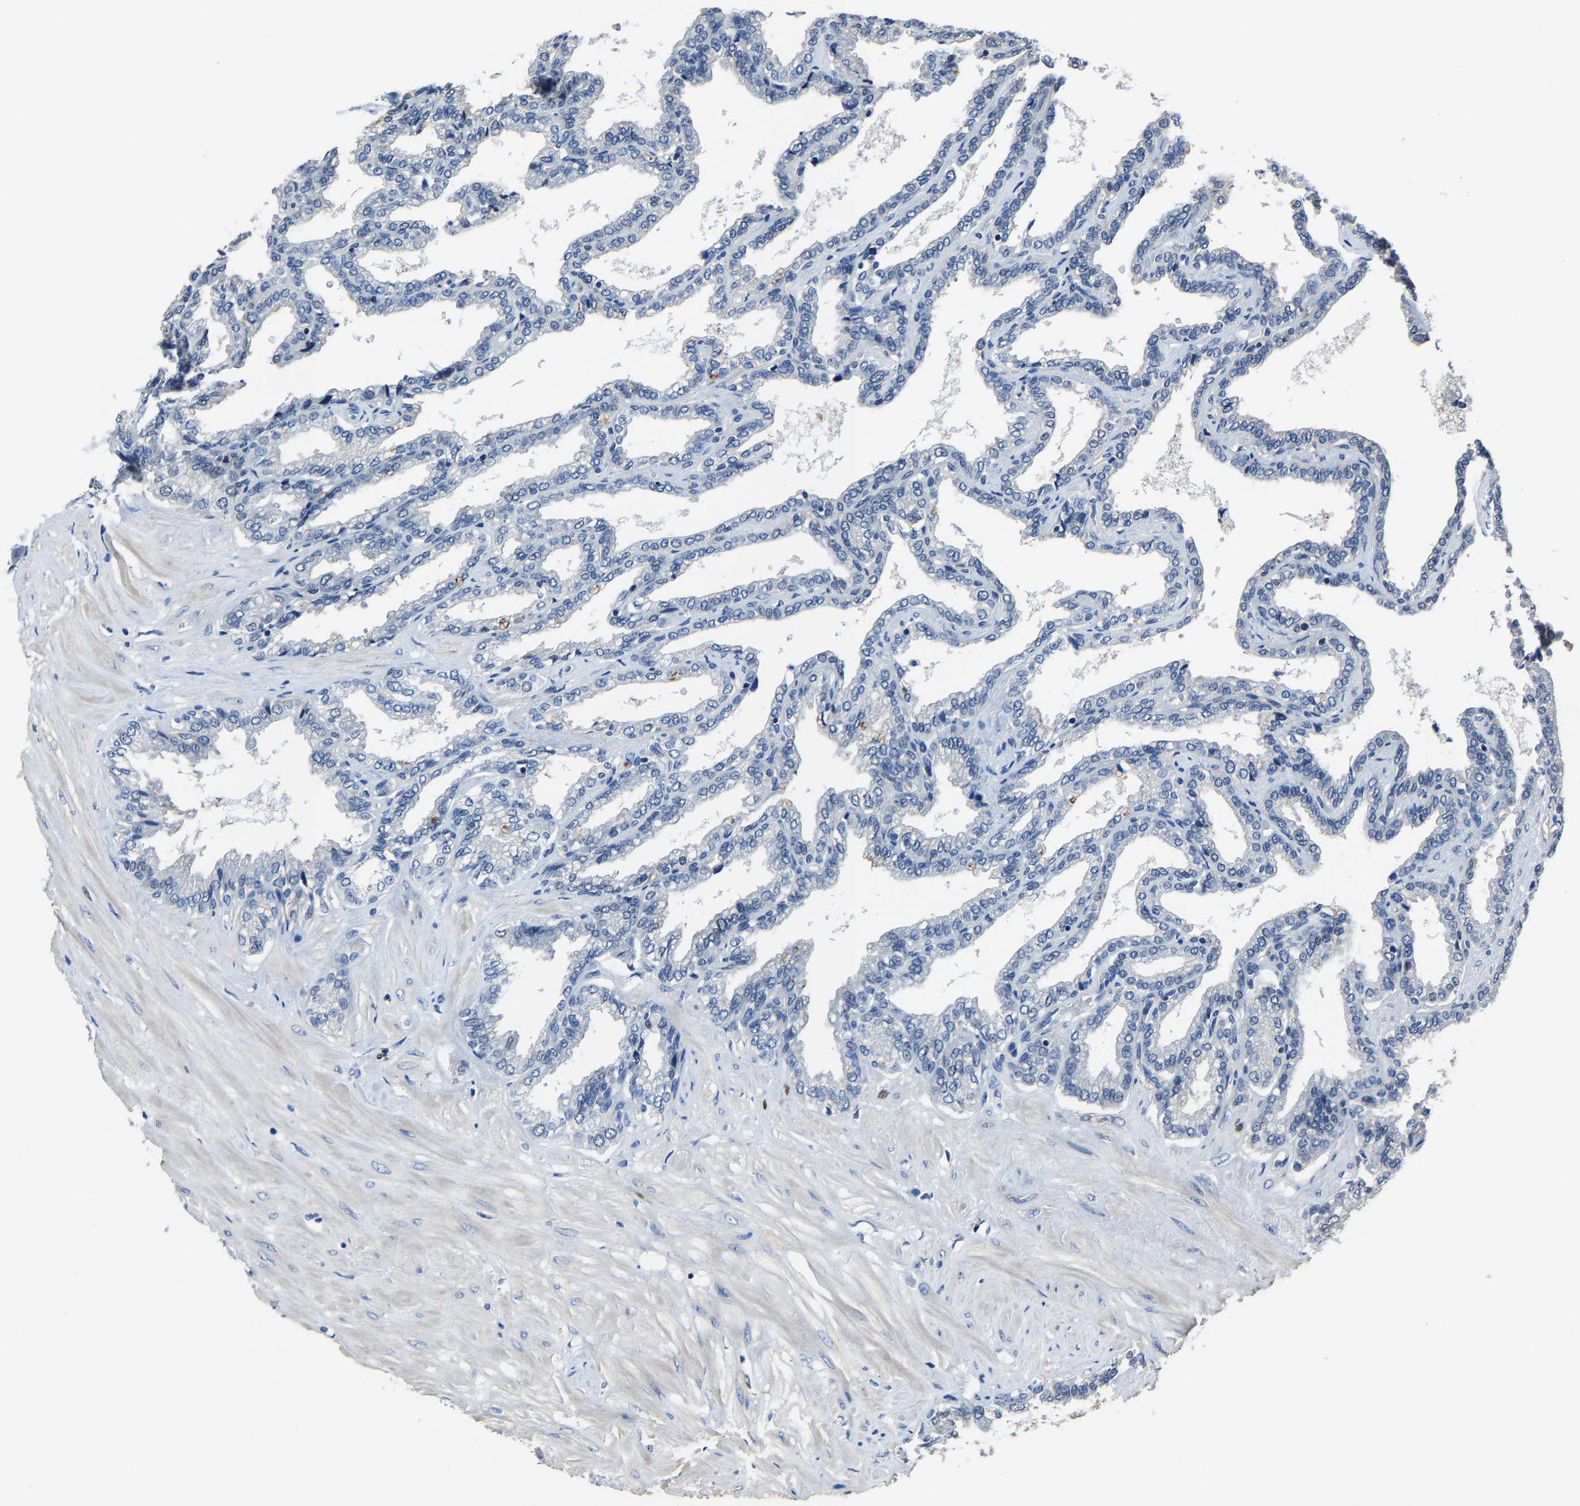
{"staining": {"intensity": "negative", "quantity": "none", "location": "none"}, "tissue": "seminal vesicle", "cell_type": "Glandular cells", "image_type": "normal", "snomed": [{"axis": "morphology", "description": "Normal tissue, NOS"}, {"axis": "topography", "description": "Seminal veicle"}], "caption": "IHC of normal human seminal vesicle shows no staining in glandular cells. The staining was performed using DAB (3,3'-diaminobenzidine) to visualize the protein expression in brown, while the nuclei were stained in blue with hematoxylin (Magnification: 20x).", "gene": "STRBP", "patient": {"sex": "male", "age": 46}}